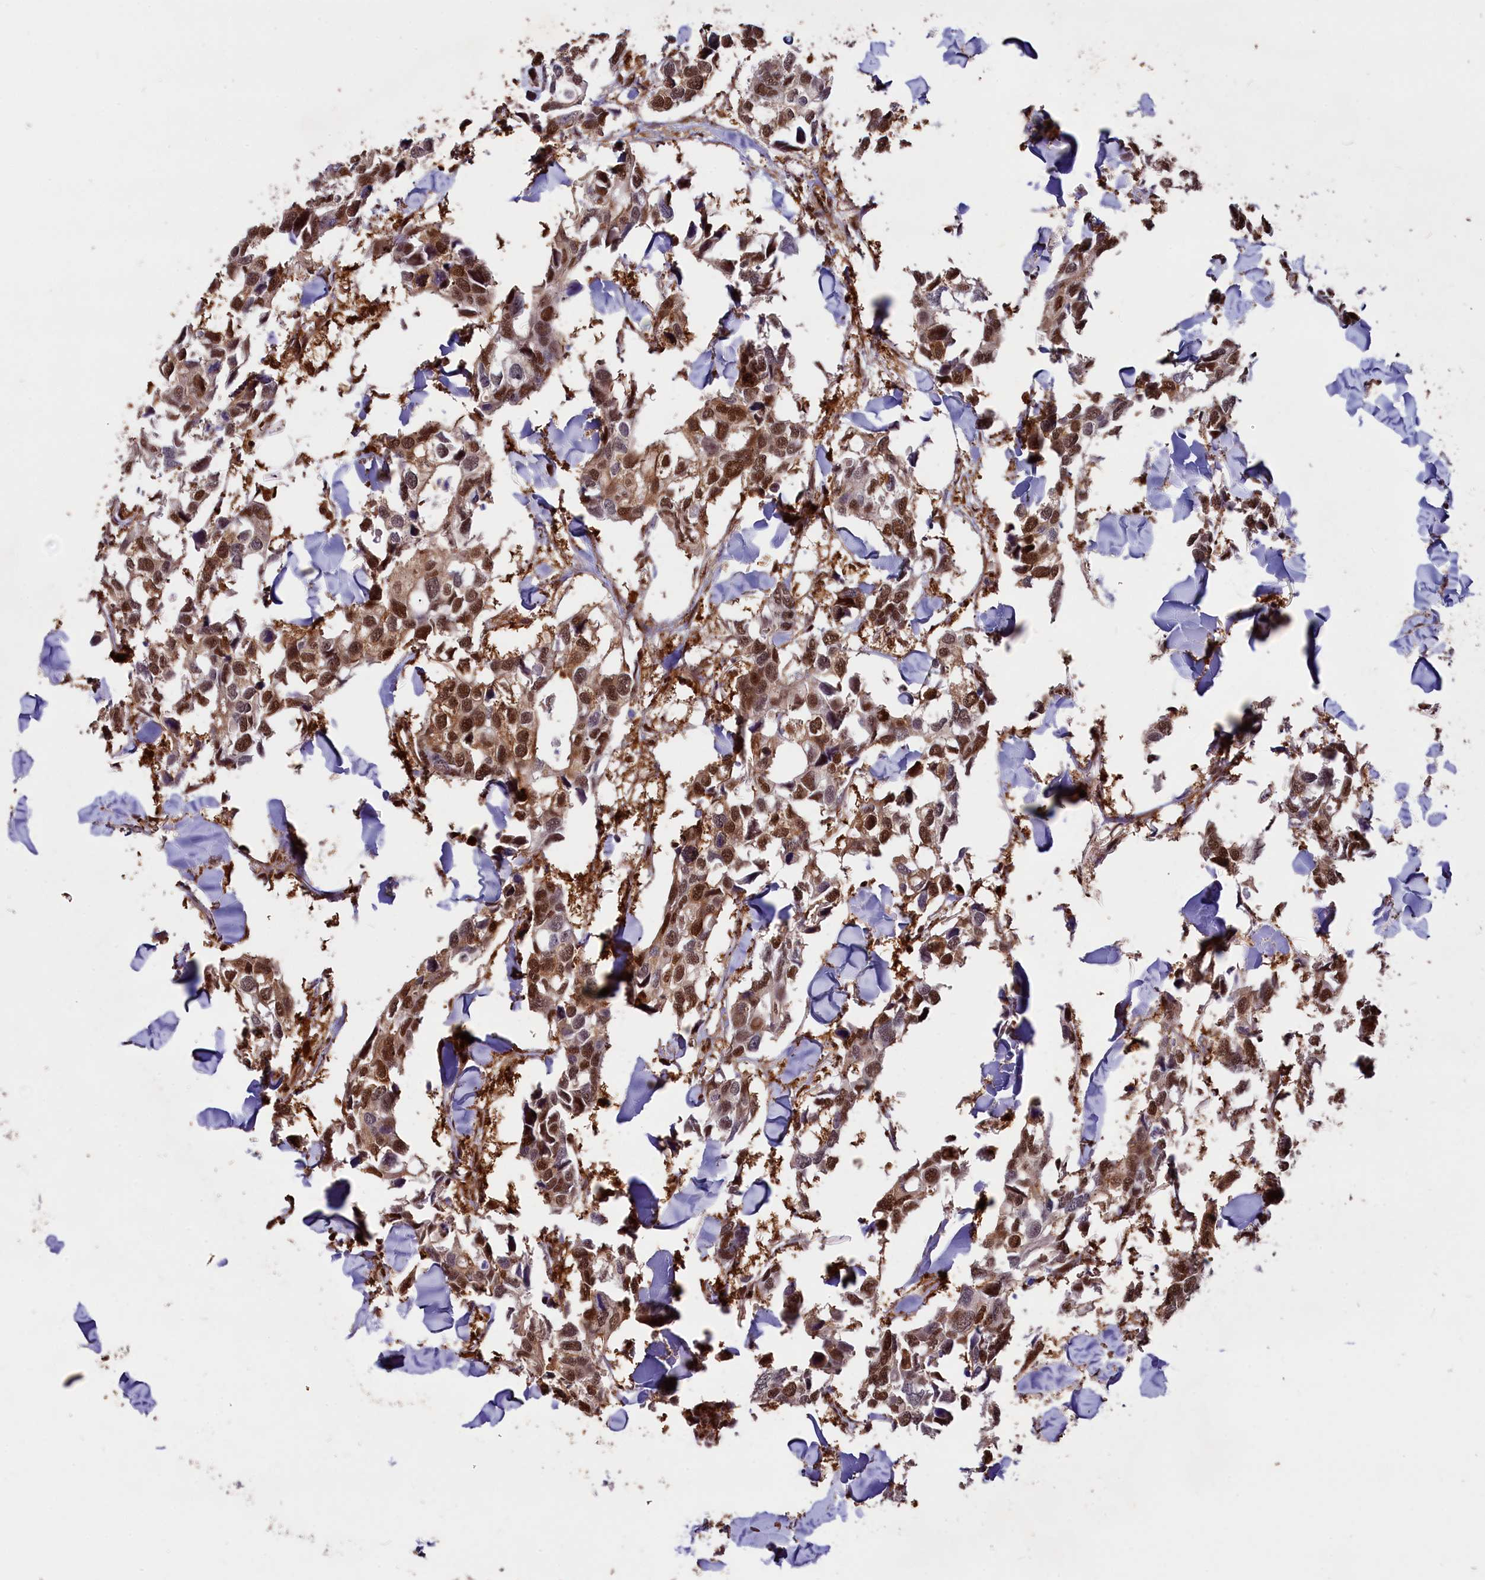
{"staining": {"intensity": "moderate", "quantity": ">75%", "location": "nuclear"}, "tissue": "breast cancer", "cell_type": "Tumor cells", "image_type": "cancer", "snomed": [{"axis": "morphology", "description": "Duct carcinoma"}, {"axis": "topography", "description": "Breast"}], "caption": "This is a micrograph of immunohistochemistry (IHC) staining of infiltrating ductal carcinoma (breast), which shows moderate positivity in the nuclear of tumor cells.", "gene": "ADRM1", "patient": {"sex": "female", "age": 83}}